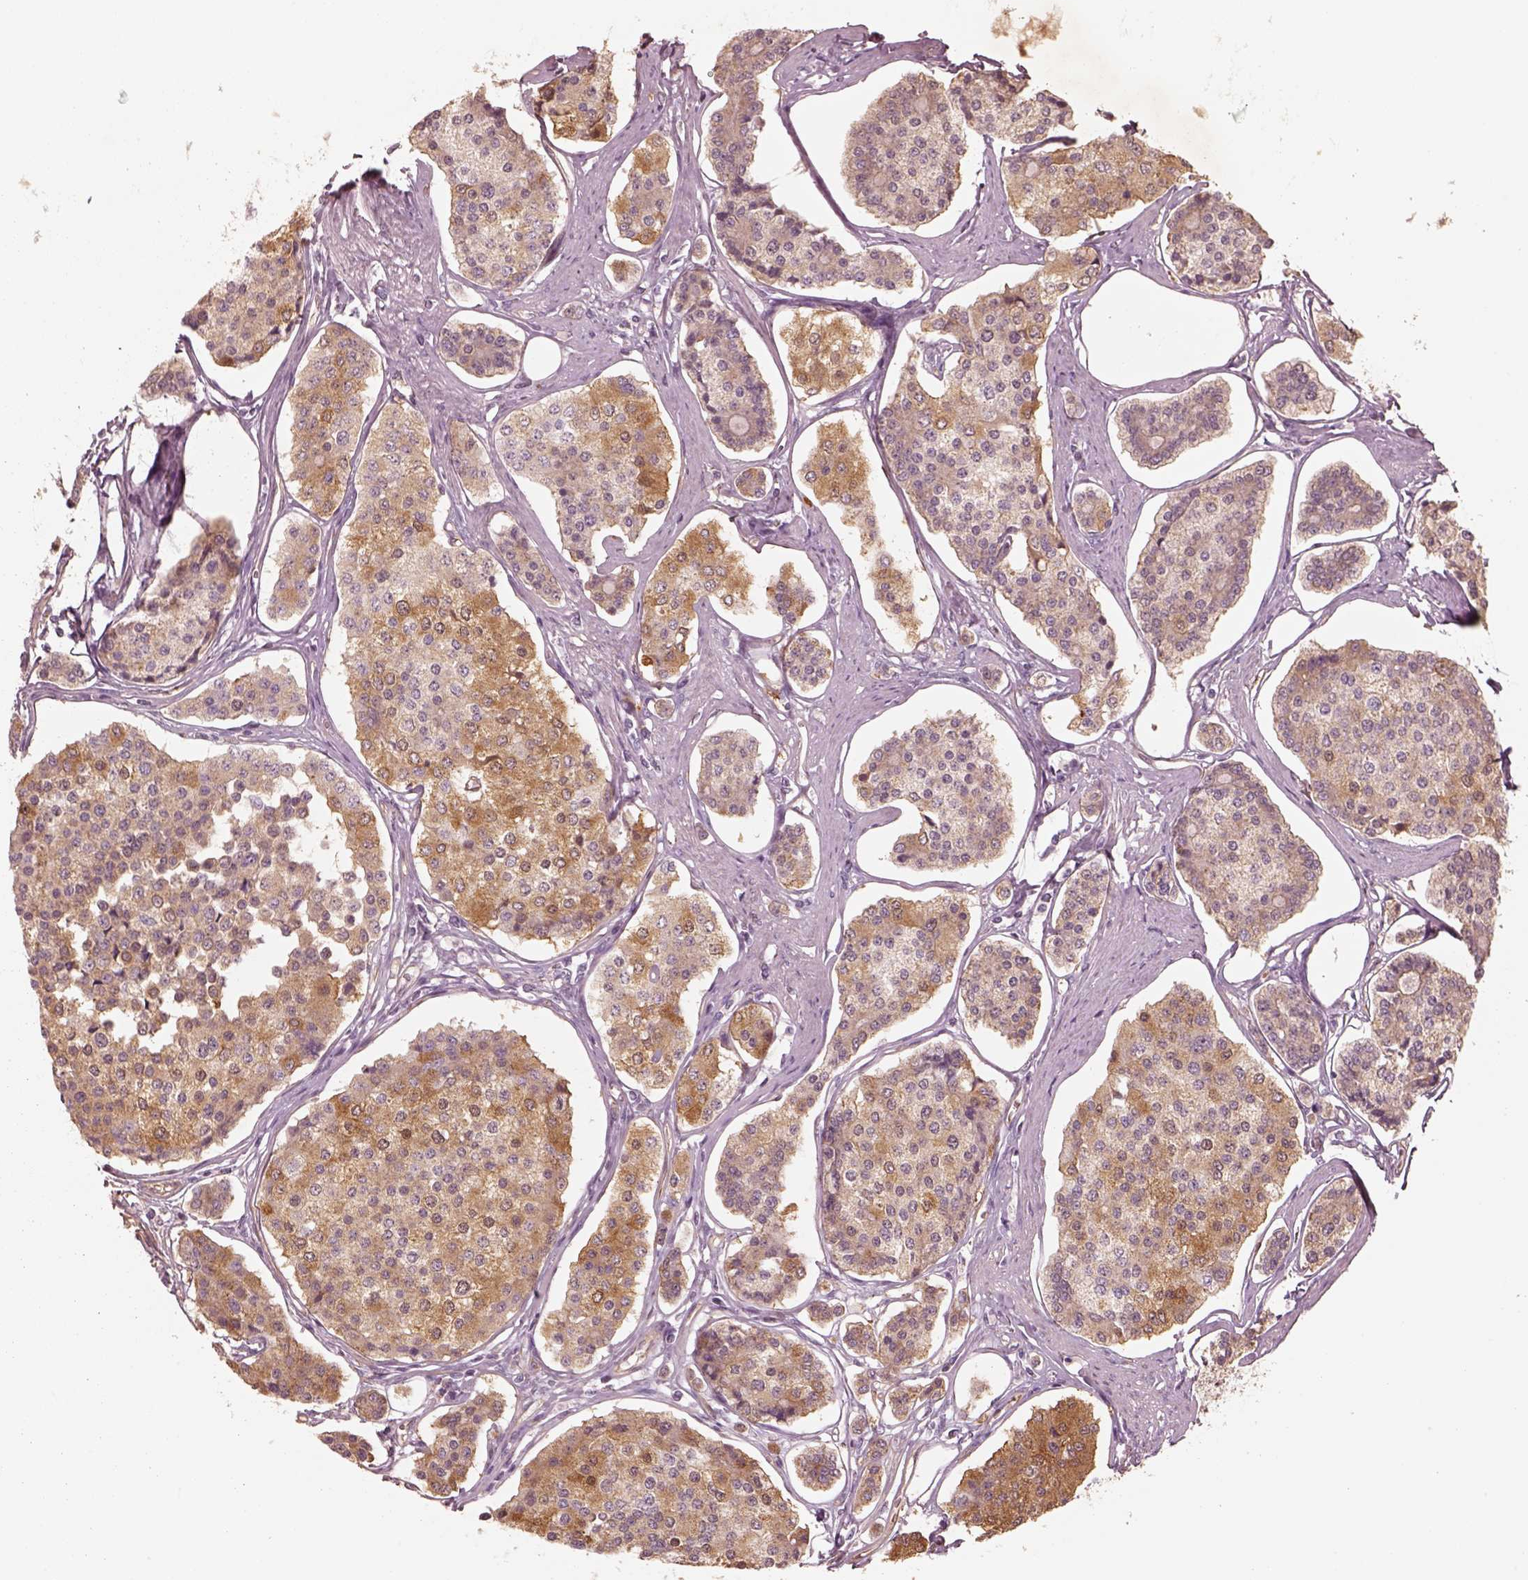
{"staining": {"intensity": "moderate", "quantity": "25%-75%", "location": "cytoplasmic/membranous"}, "tissue": "carcinoid", "cell_type": "Tumor cells", "image_type": "cancer", "snomed": [{"axis": "morphology", "description": "Carcinoid, malignant, NOS"}, {"axis": "topography", "description": "Small intestine"}], "caption": "Human malignant carcinoid stained for a protein (brown) demonstrates moderate cytoplasmic/membranous positive staining in about 25%-75% of tumor cells.", "gene": "CRYM", "patient": {"sex": "female", "age": 65}}